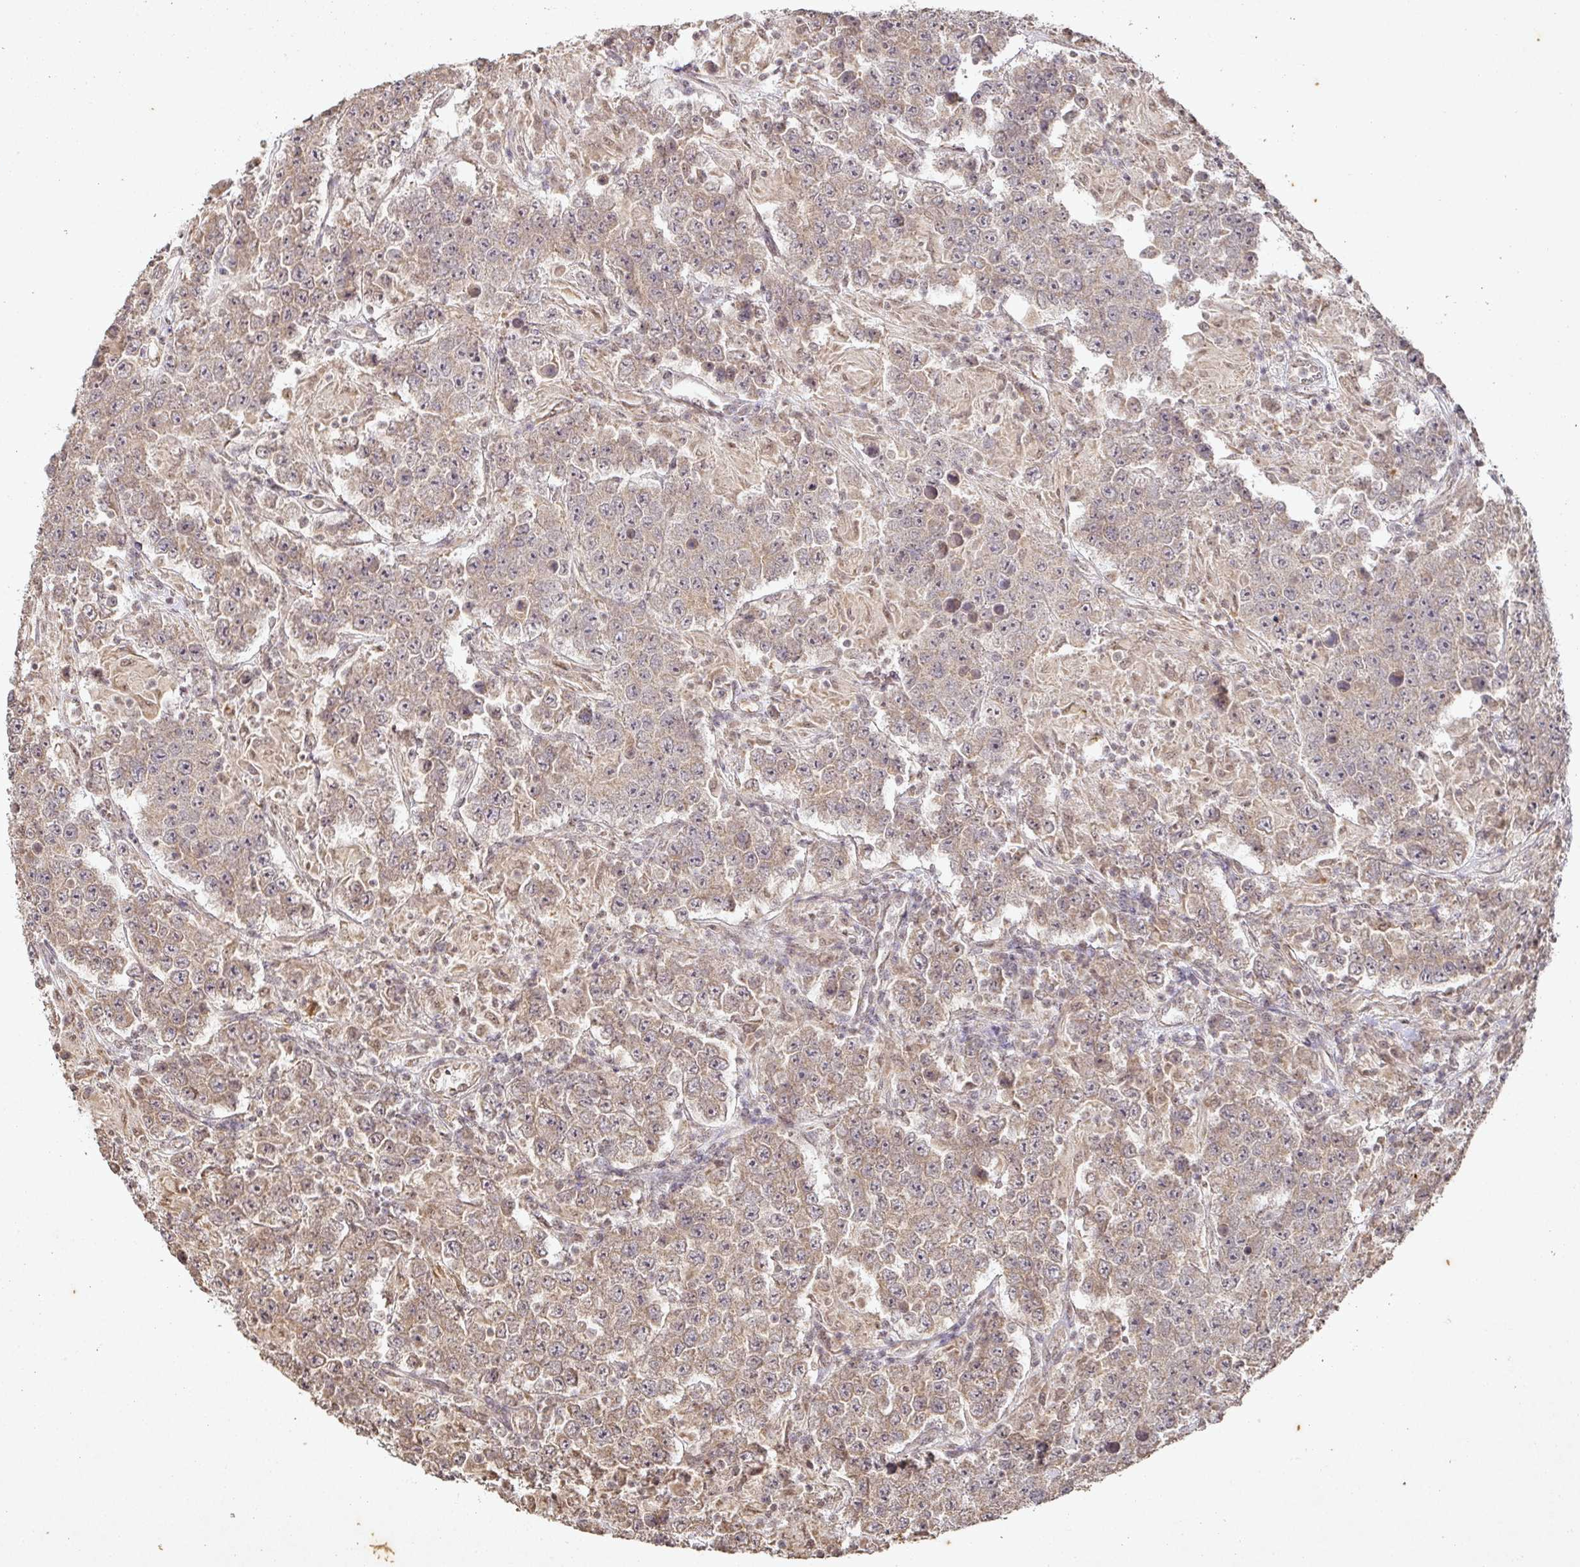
{"staining": {"intensity": "weak", "quantity": "25%-75%", "location": "cytoplasmic/membranous,nuclear"}, "tissue": "testis cancer", "cell_type": "Tumor cells", "image_type": "cancer", "snomed": [{"axis": "morphology", "description": "Normal tissue, NOS"}, {"axis": "morphology", "description": "Urothelial carcinoma, High grade"}, {"axis": "morphology", "description": "Seminoma, NOS"}, {"axis": "morphology", "description": "Carcinoma, Embryonal, NOS"}, {"axis": "topography", "description": "Urinary bladder"}, {"axis": "topography", "description": "Testis"}], "caption": "A histopathology image of human embryonal carcinoma (testis) stained for a protein demonstrates weak cytoplasmic/membranous and nuclear brown staining in tumor cells.", "gene": "CAPN5", "patient": {"sex": "male", "age": 41}}